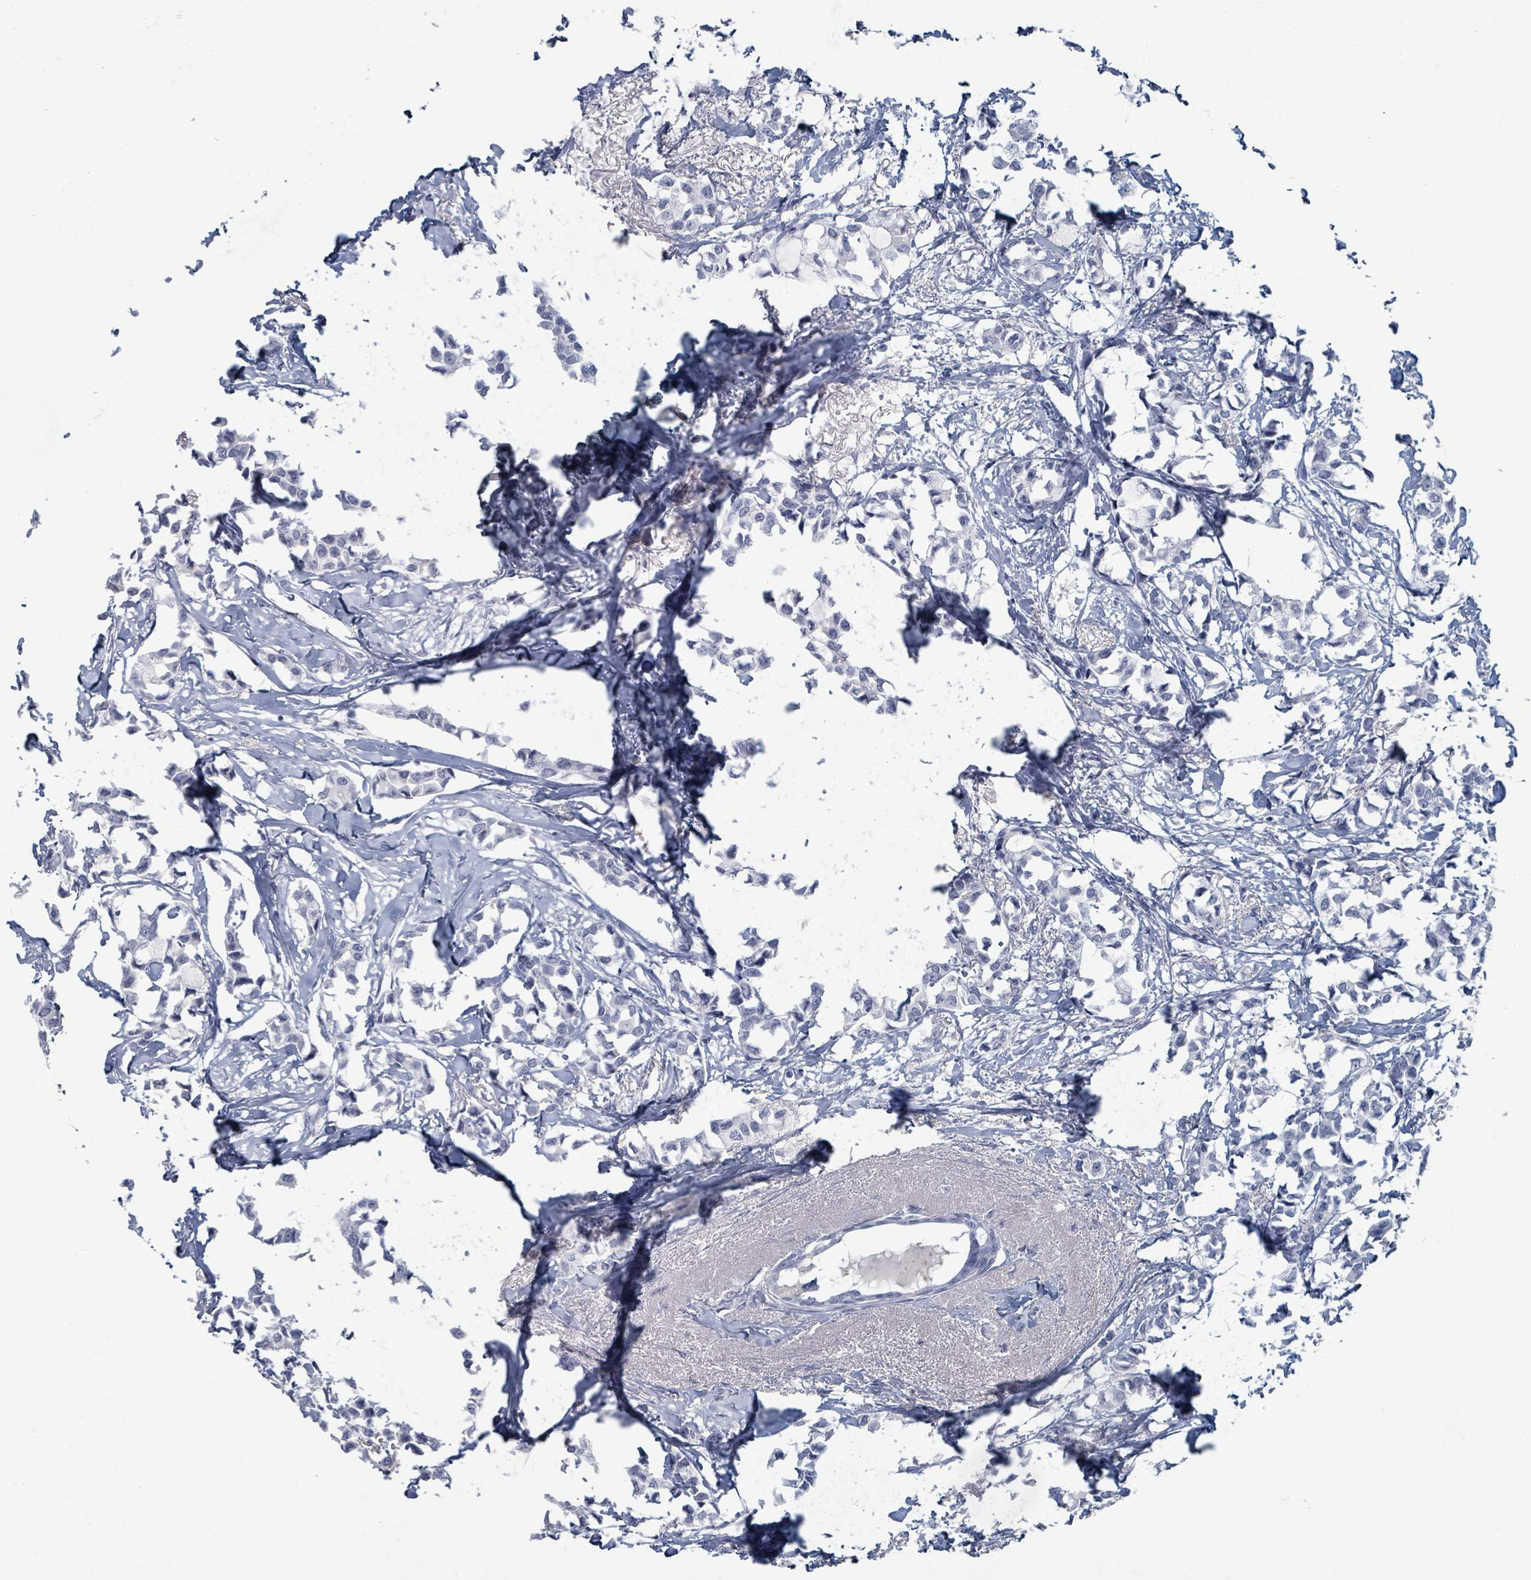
{"staining": {"intensity": "negative", "quantity": "none", "location": "none"}, "tissue": "breast cancer", "cell_type": "Tumor cells", "image_type": "cancer", "snomed": [{"axis": "morphology", "description": "Duct carcinoma"}, {"axis": "topography", "description": "Breast"}], "caption": "High power microscopy photomicrograph of an IHC image of breast infiltrating ductal carcinoma, revealing no significant expression in tumor cells. (Stains: DAB immunohistochemistry (IHC) with hematoxylin counter stain, Microscopy: brightfield microscopy at high magnification).", "gene": "TAS2R1", "patient": {"sex": "female", "age": 73}}